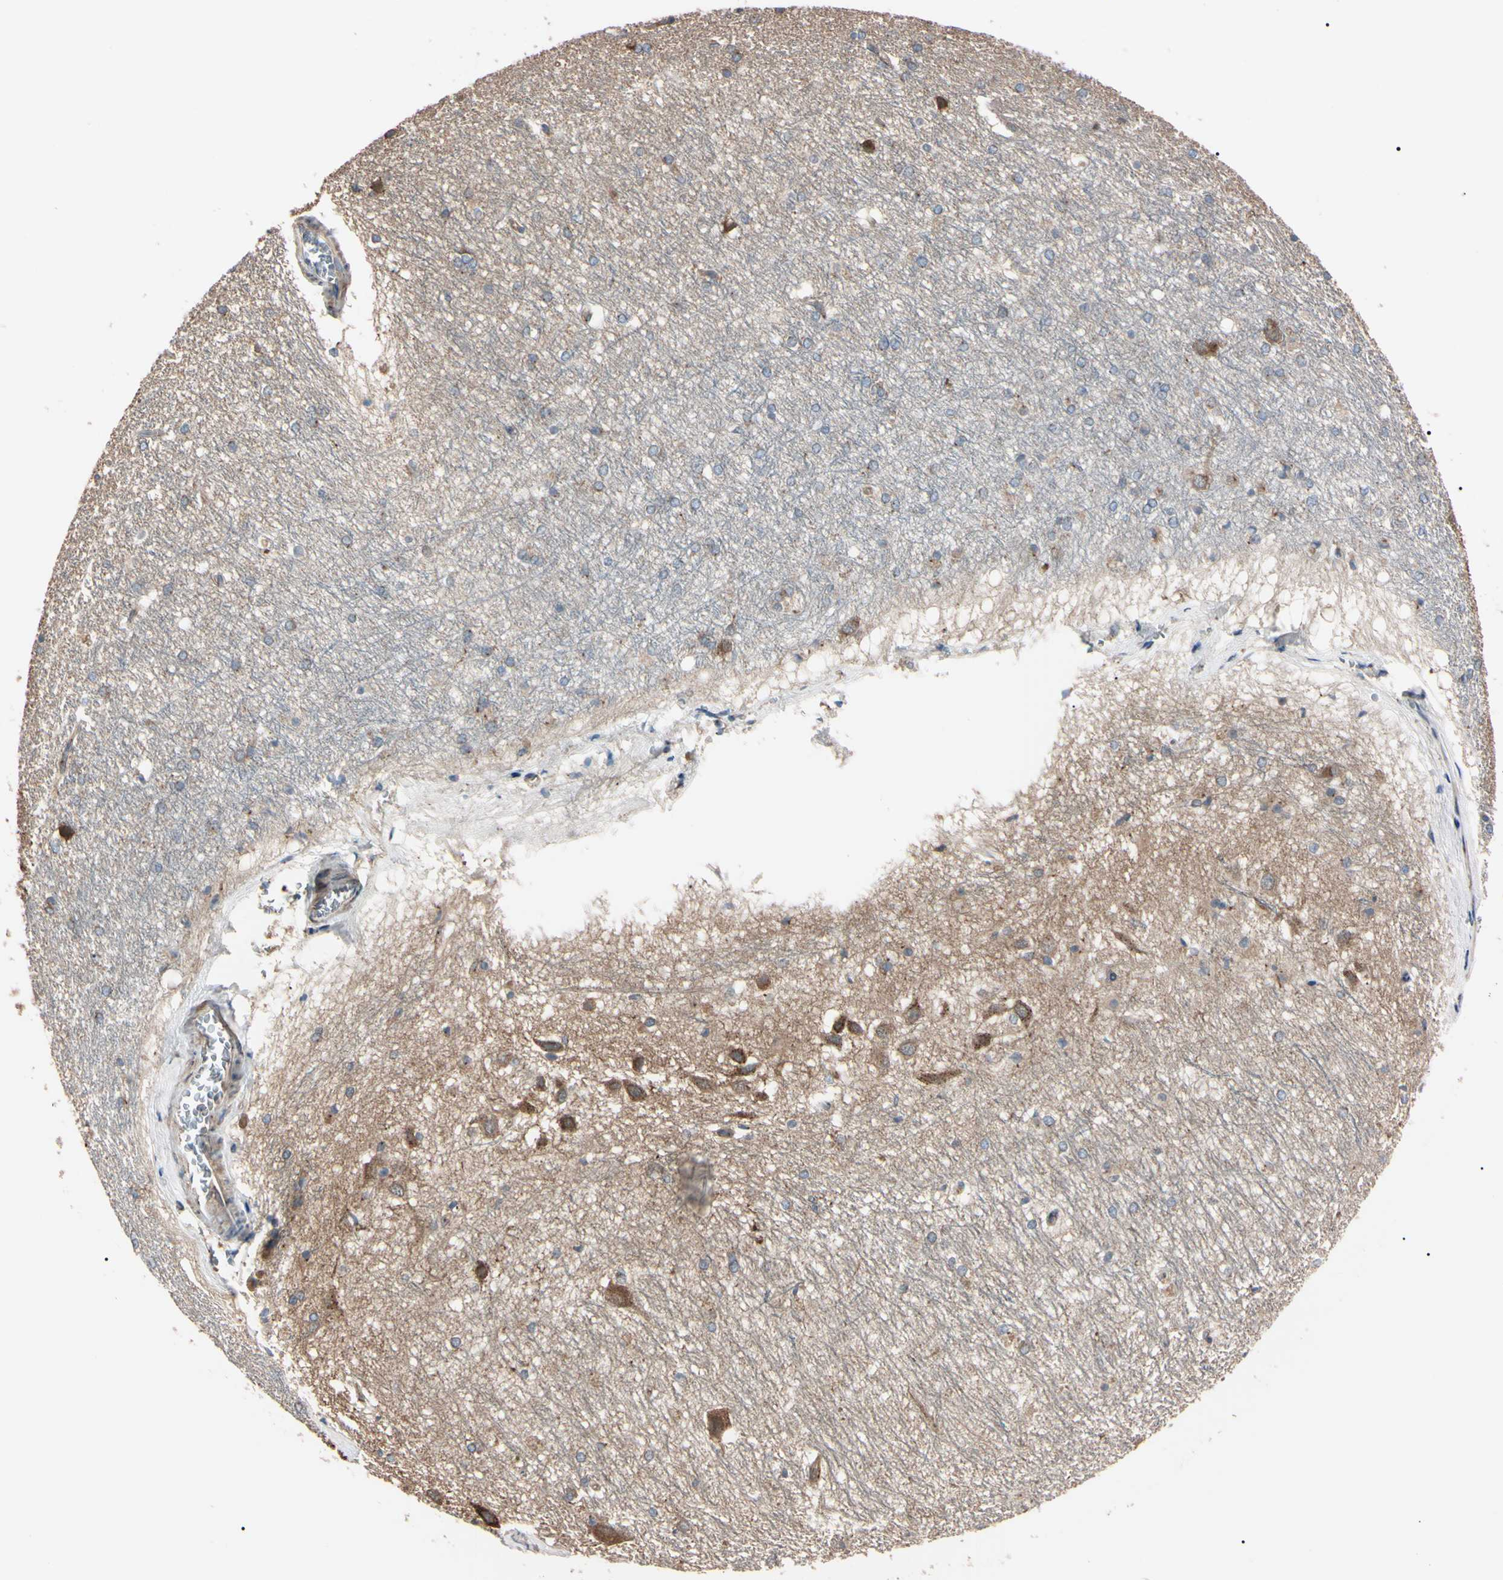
{"staining": {"intensity": "negative", "quantity": "none", "location": "none"}, "tissue": "hippocampus", "cell_type": "Glial cells", "image_type": "normal", "snomed": [{"axis": "morphology", "description": "Normal tissue, NOS"}, {"axis": "topography", "description": "Hippocampus"}], "caption": "This histopathology image is of normal hippocampus stained with IHC to label a protein in brown with the nuclei are counter-stained blue. There is no staining in glial cells.", "gene": "PRKACA", "patient": {"sex": "female", "age": 19}}